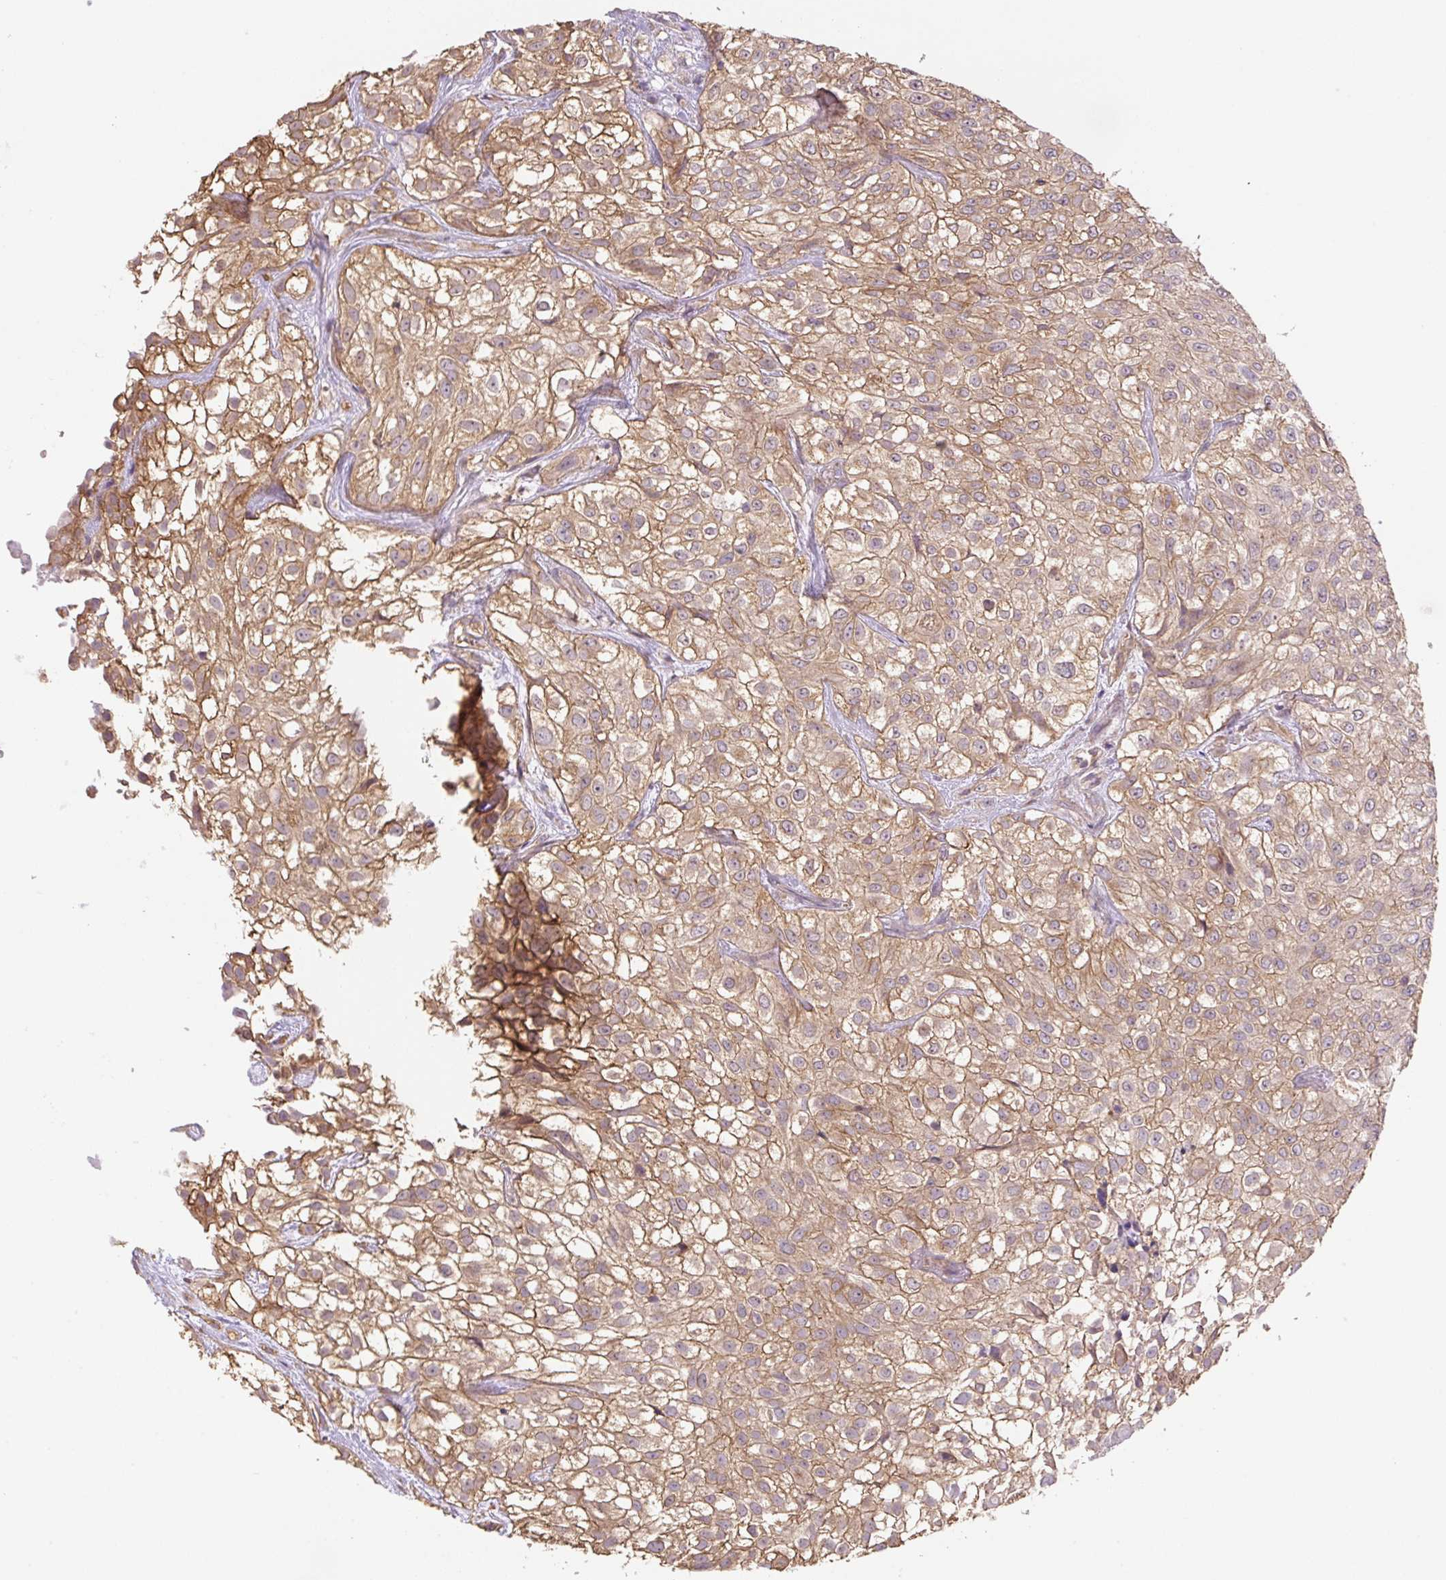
{"staining": {"intensity": "moderate", "quantity": ">75%", "location": "cytoplasmic/membranous"}, "tissue": "urothelial cancer", "cell_type": "Tumor cells", "image_type": "cancer", "snomed": [{"axis": "morphology", "description": "Urothelial carcinoma, High grade"}, {"axis": "topography", "description": "Urinary bladder"}], "caption": "Approximately >75% of tumor cells in human urothelial cancer demonstrate moderate cytoplasmic/membranous protein expression as visualized by brown immunohistochemical staining.", "gene": "COX8A", "patient": {"sex": "male", "age": 56}}